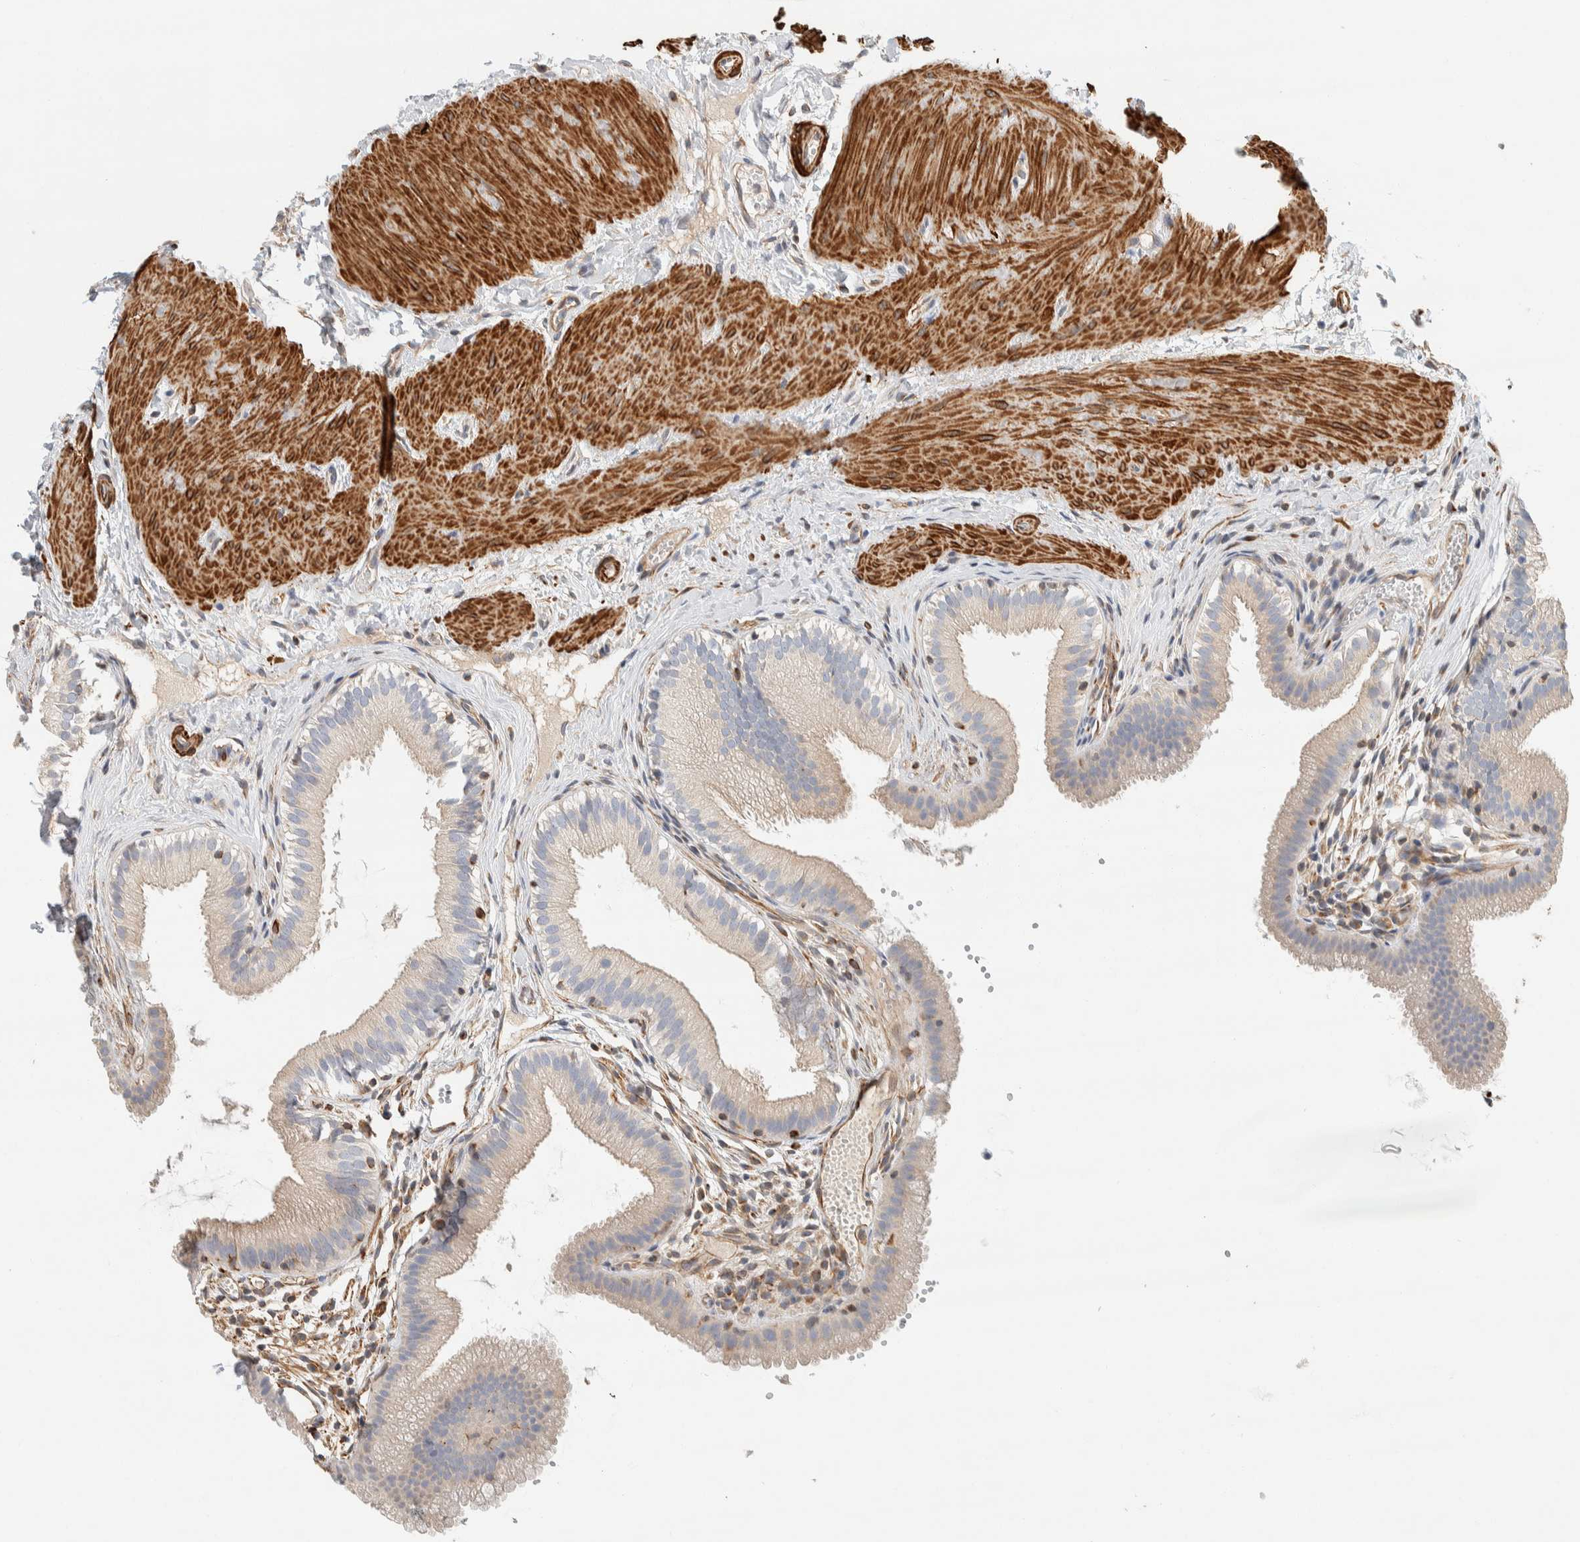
{"staining": {"intensity": "negative", "quantity": "none", "location": "none"}, "tissue": "gallbladder", "cell_type": "Glandular cells", "image_type": "normal", "snomed": [{"axis": "morphology", "description": "Normal tissue, NOS"}, {"axis": "topography", "description": "Gallbladder"}], "caption": "DAB immunohistochemical staining of unremarkable human gallbladder displays no significant expression in glandular cells. Brightfield microscopy of immunohistochemistry stained with DAB (brown) and hematoxylin (blue), captured at high magnification.", "gene": "CDR2", "patient": {"sex": "female", "age": 26}}